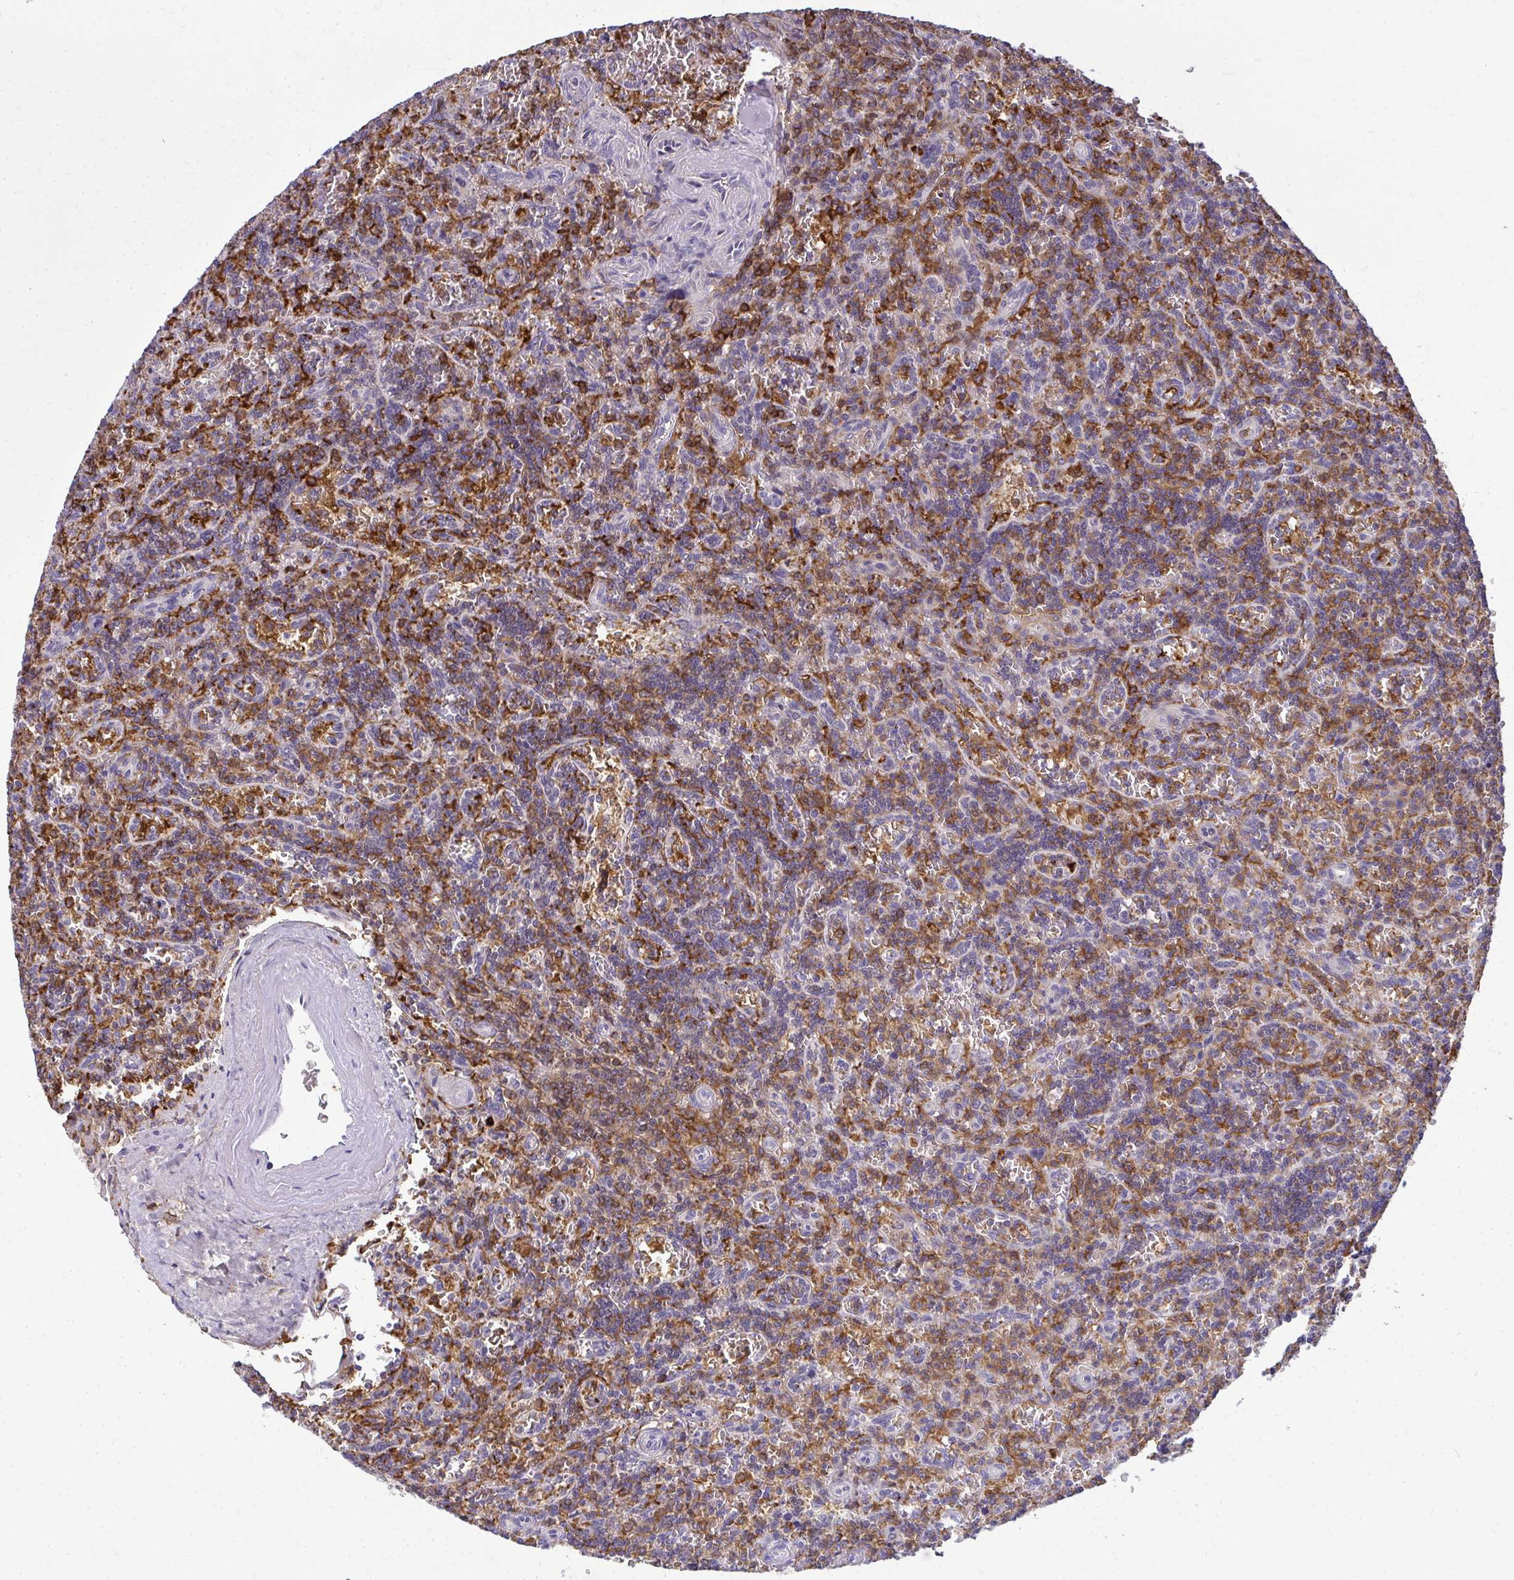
{"staining": {"intensity": "moderate", "quantity": "25%-75%", "location": "cytoplasmic/membranous"}, "tissue": "lymphoma", "cell_type": "Tumor cells", "image_type": "cancer", "snomed": [{"axis": "morphology", "description": "Malignant lymphoma, non-Hodgkin's type, Low grade"}, {"axis": "topography", "description": "Spleen"}], "caption": "This is a photomicrograph of immunohistochemistry (IHC) staining of malignant lymphoma, non-Hodgkin's type (low-grade), which shows moderate positivity in the cytoplasmic/membranous of tumor cells.", "gene": "AP5M1", "patient": {"sex": "male", "age": 73}}